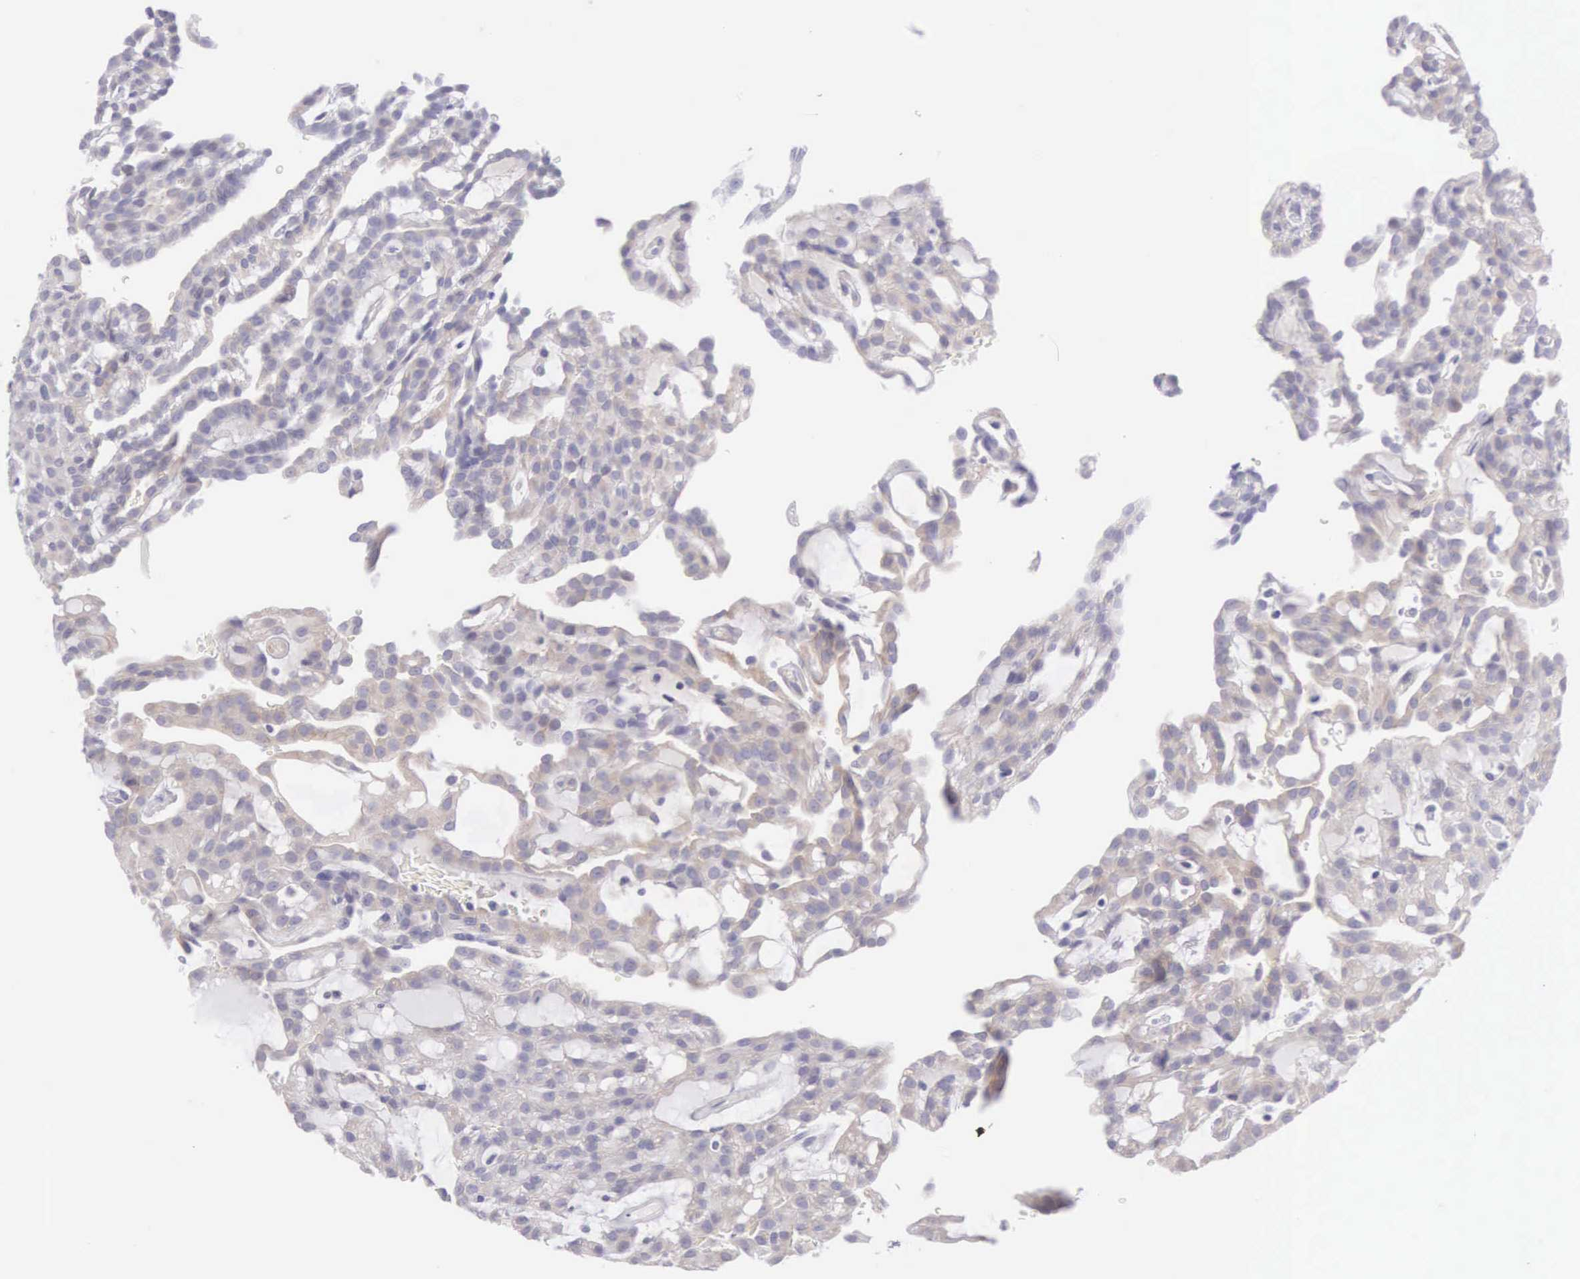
{"staining": {"intensity": "weak", "quantity": ">75%", "location": "cytoplasmic/membranous"}, "tissue": "renal cancer", "cell_type": "Tumor cells", "image_type": "cancer", "snomed": [{"axis": "morphology", "description": "Adenocarcinoma, NOS"}, {"axis": "topography", "description": "Kidney"}], "caption": "Human renal cancer stained with a protein marker shows weak staining in tumor cells.", "gene": "ARFGAP3", "patient": {"sex": "male", "age": 63}}